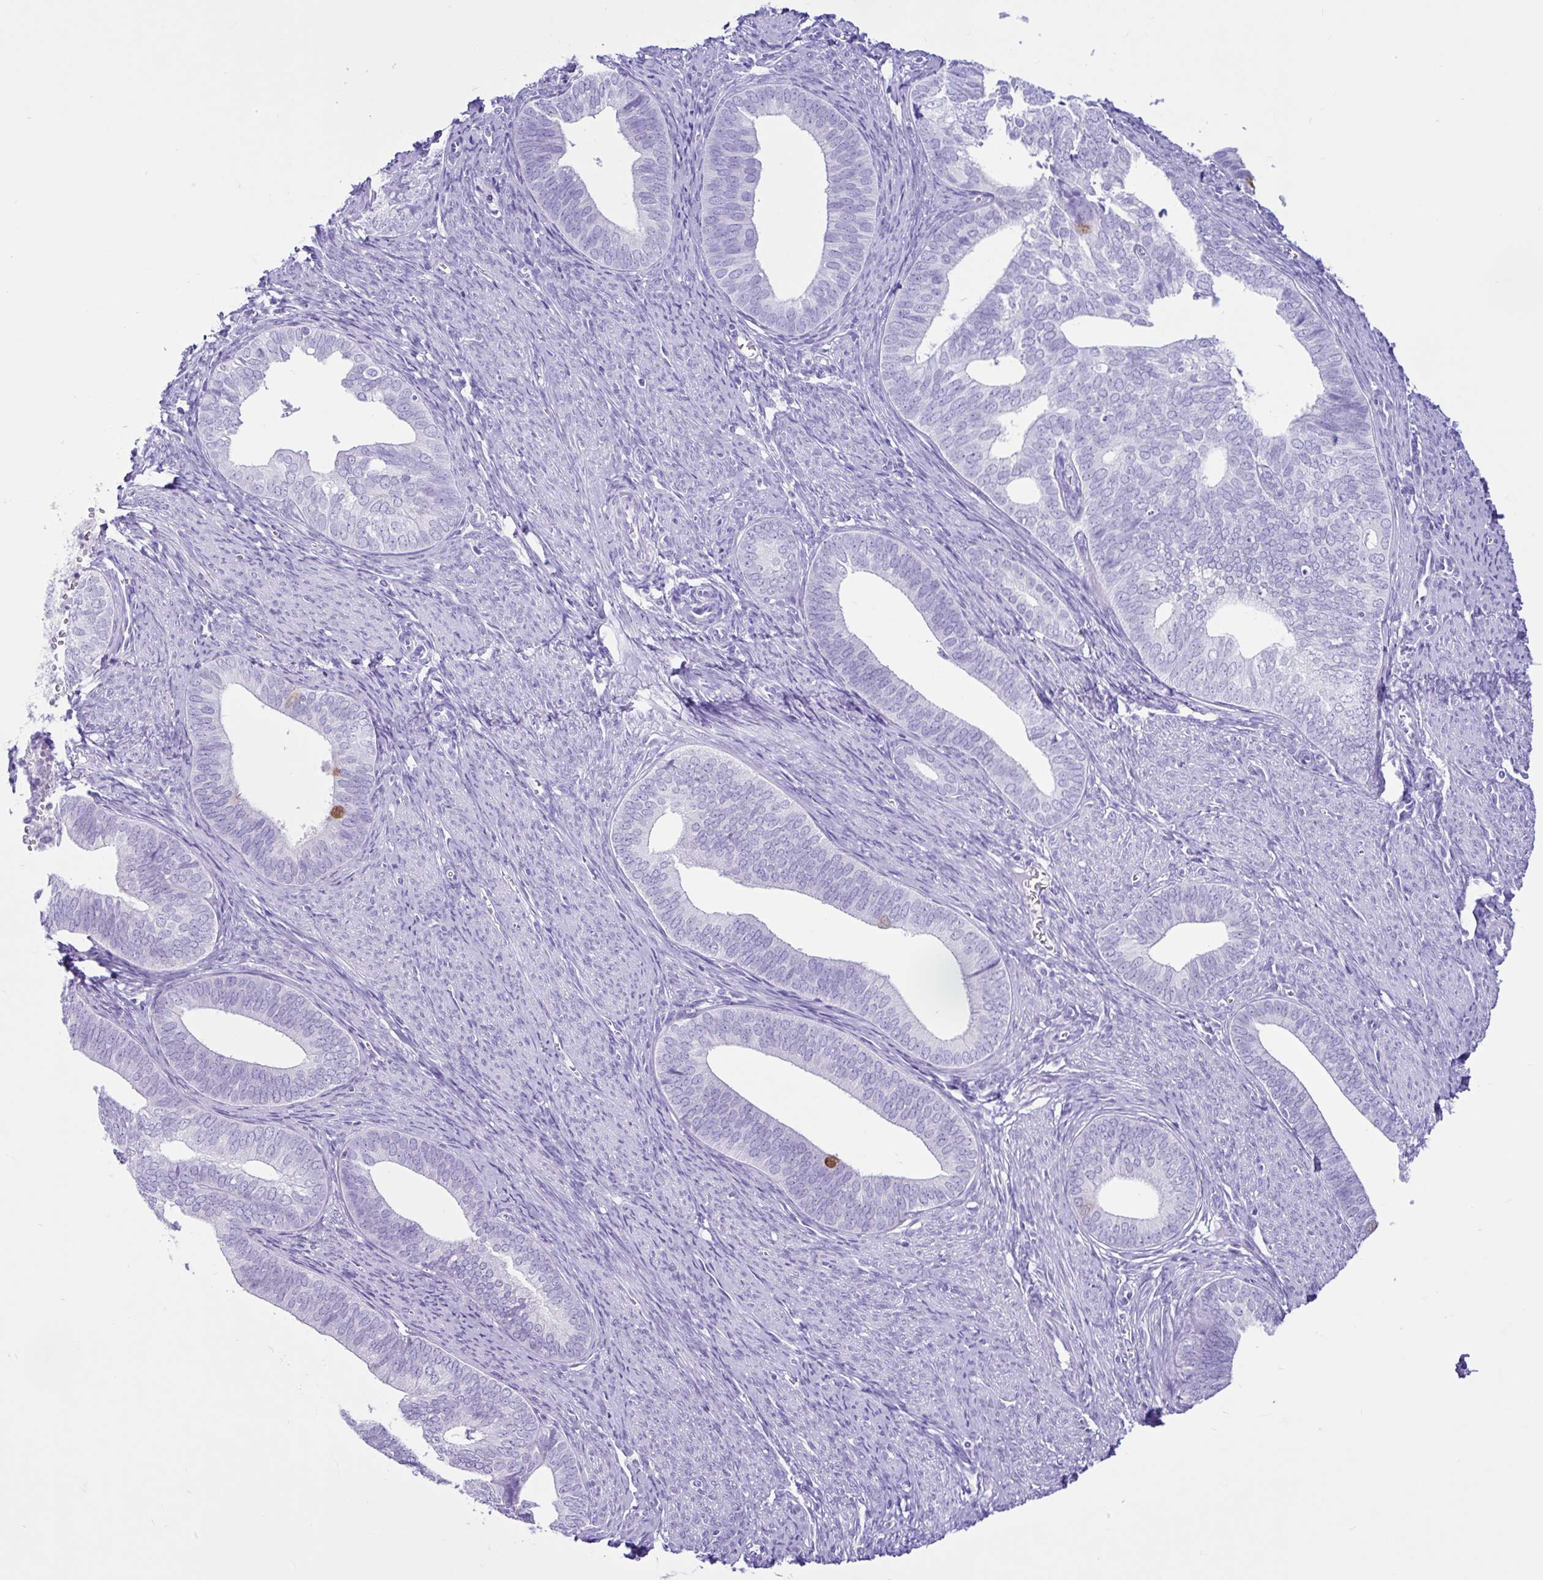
{"staining": {"intensity": "moderate", "quantity": "<25%", "location": "nuclear"}, "tissue": "endometrial cancer", "cell_type": "Tumor cells", "image_type": "cancer", "snomed": [{"axis": "morphology", "description": "Adenocarcinoma, NOS"}, {"axis": "topography", "description": "Endometrium"}], "caption": "A brown stain shows moderate nuclear positivity of a protein in endometrial adenocarcinoma tumor cells. The protein is stained brown, and the nuclei are stained in blue (DAB (3,3'-diaminobenzidine) IHC with brightfield microscopy, high magnification).", "gene": "CYP19A1", "patient": {"sex": "female", "age": 75}}